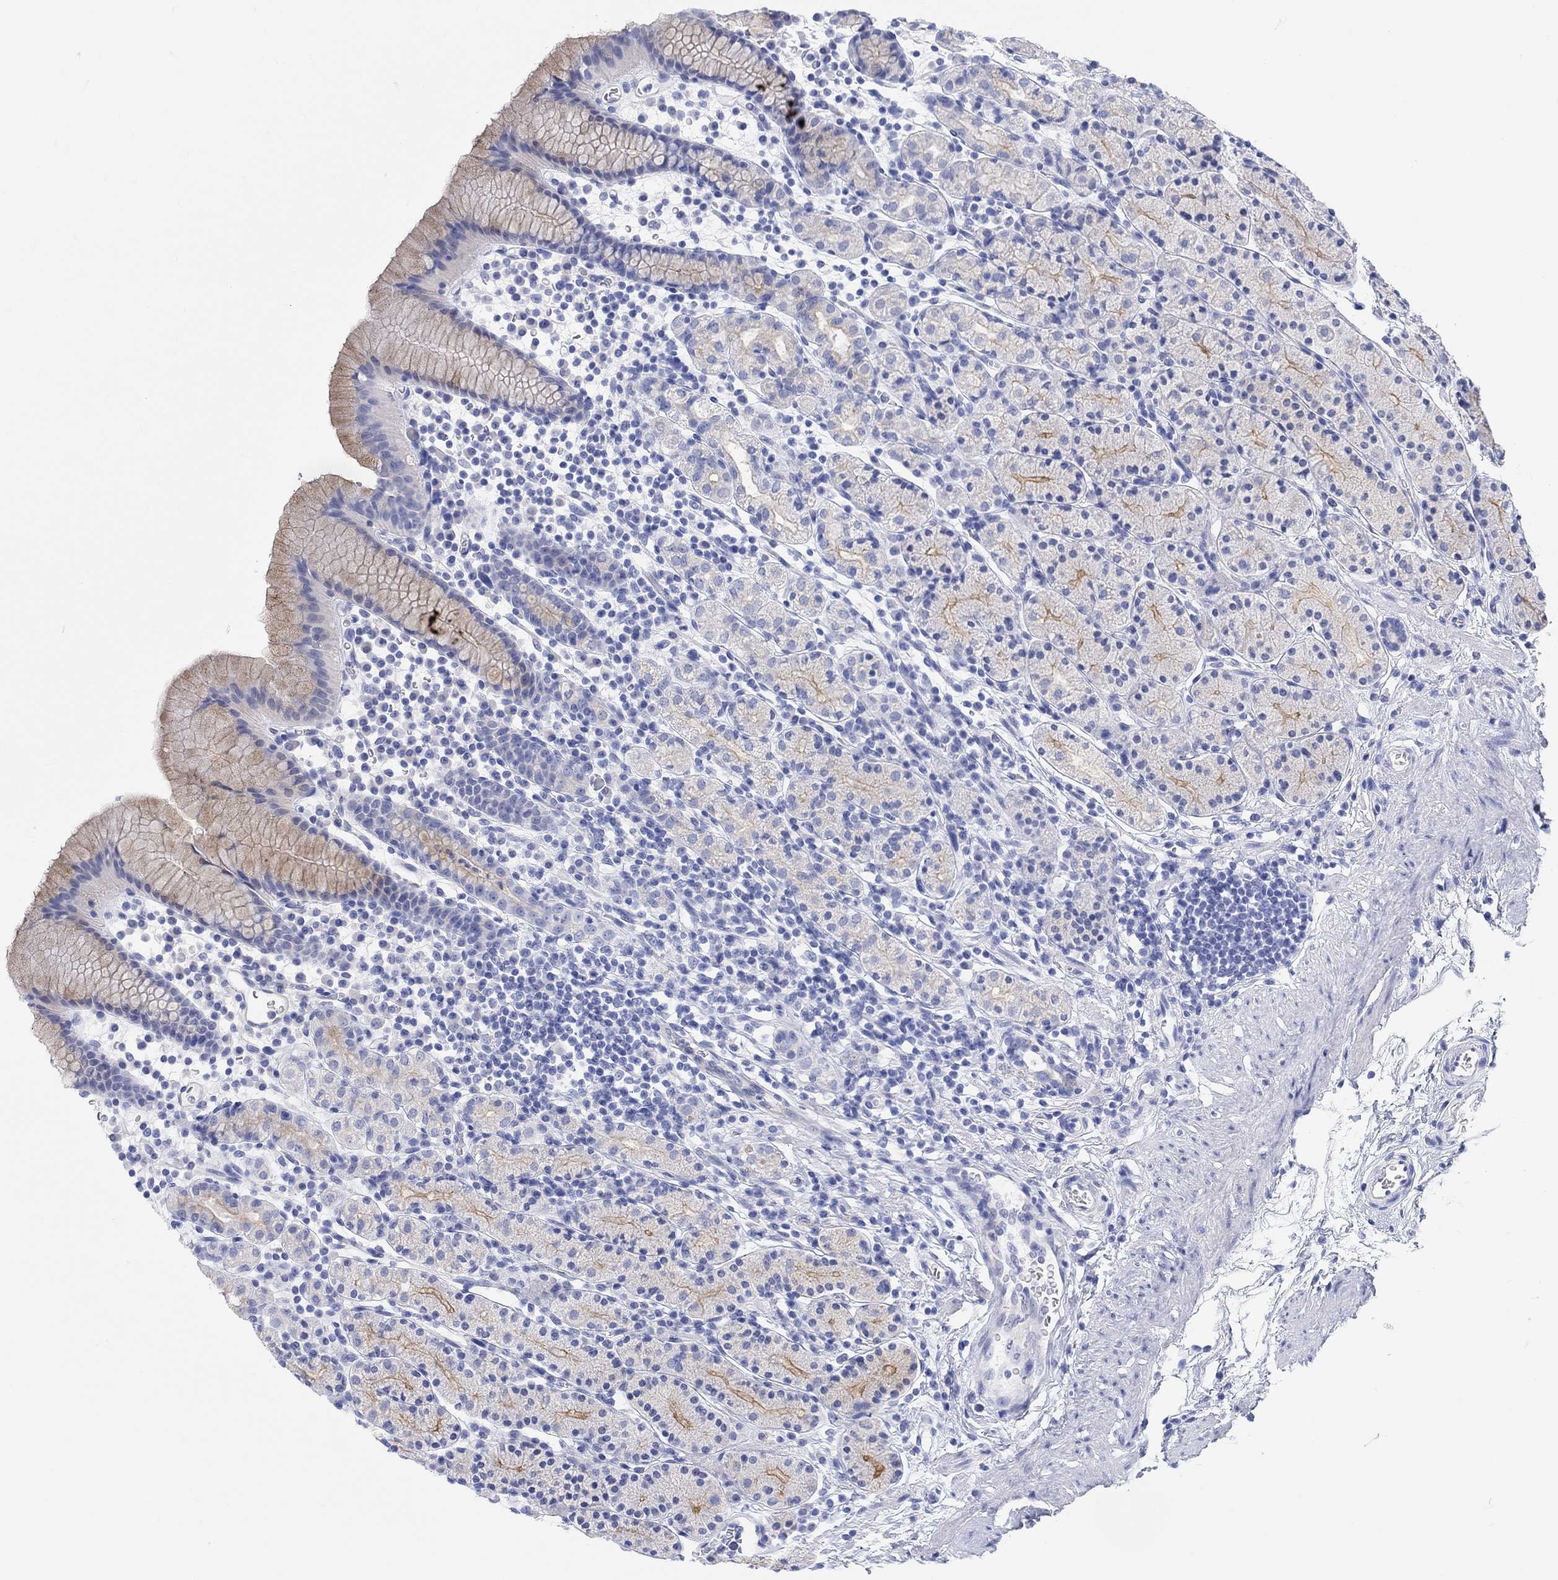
{"staining": {"intensity": "moderate", "quantity": "<25%", "location": "cytoplasmic/membranous"}, "tissue": "stomach", "cell_type": "Glandular cells", "image_type": "normal", "snomed": [{"axis": "morphology", "description": "Normal tissue, NOS"}, {"axis": "topography", "description": "Stomach, upper"}, {"axis": "topography", "description": "Stomach"}], "caption": "A brown stain highlights moderate cytoplasmic/membranous expression of a protein in glandular cells of normal human stomach.", "gene": "XIRP2", "patient": {"sex": "male", "age": 62}}